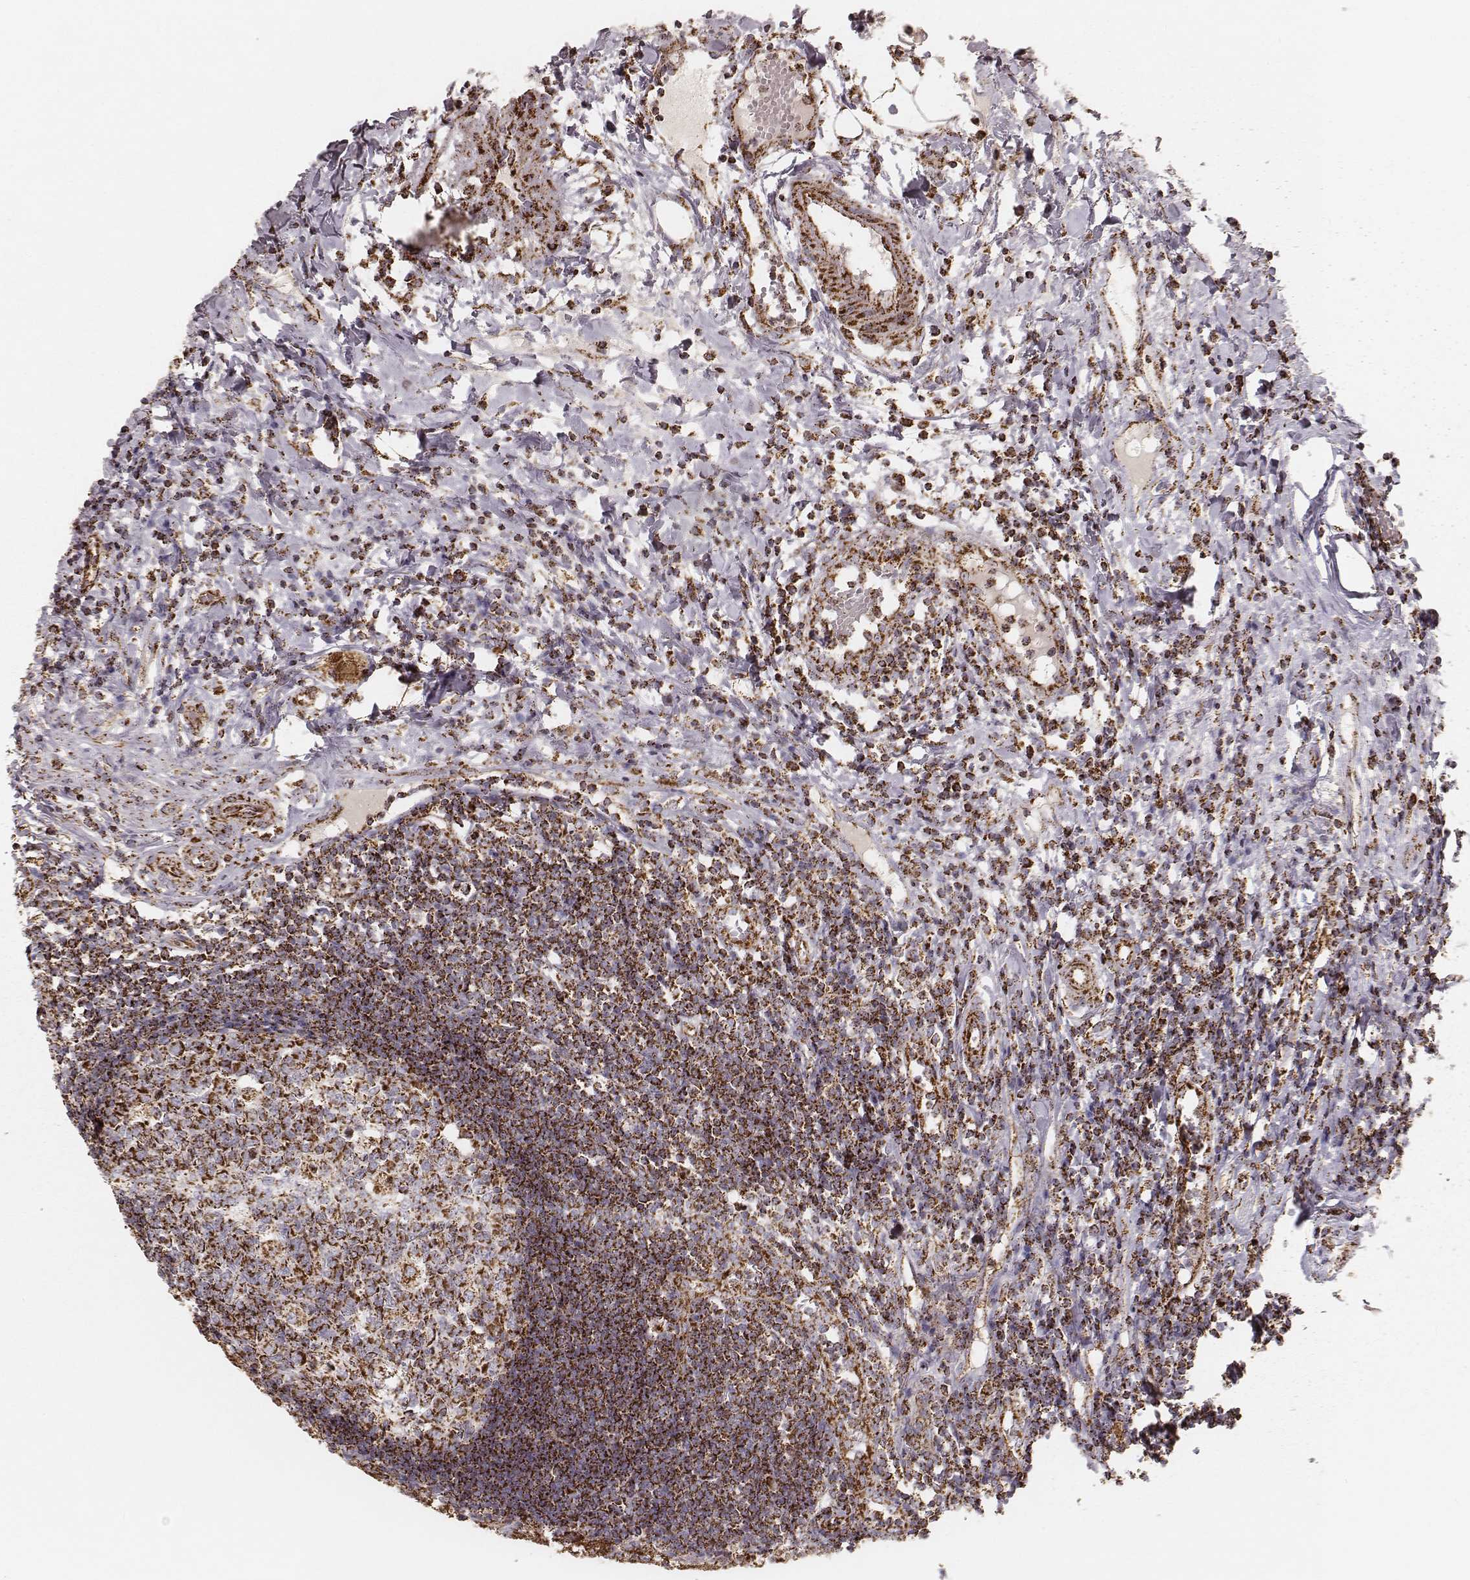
{"staining": {"intensity": "strong", "quantity": ">75%", "location": "cytoplasmic/membranous"}, "tissue": "appendix", "cell_type": "Glandular cells", "image_type": "normal", "snomed": [{"axis": "morphology", "description": "Normal tissue, NOS"}, {"axis": "morphology", "description": "Inflammation, NOS"}, {"axis": "topography", "description": "Appendix"}], "caption": "Brown immunohistochemical staining in normal human appendix demonstrates strong cytoplasmic/membranous staining in approximately >75% of glandular cells.", "gene": "CS", "patient": {"sex": "male", "age": 16}}